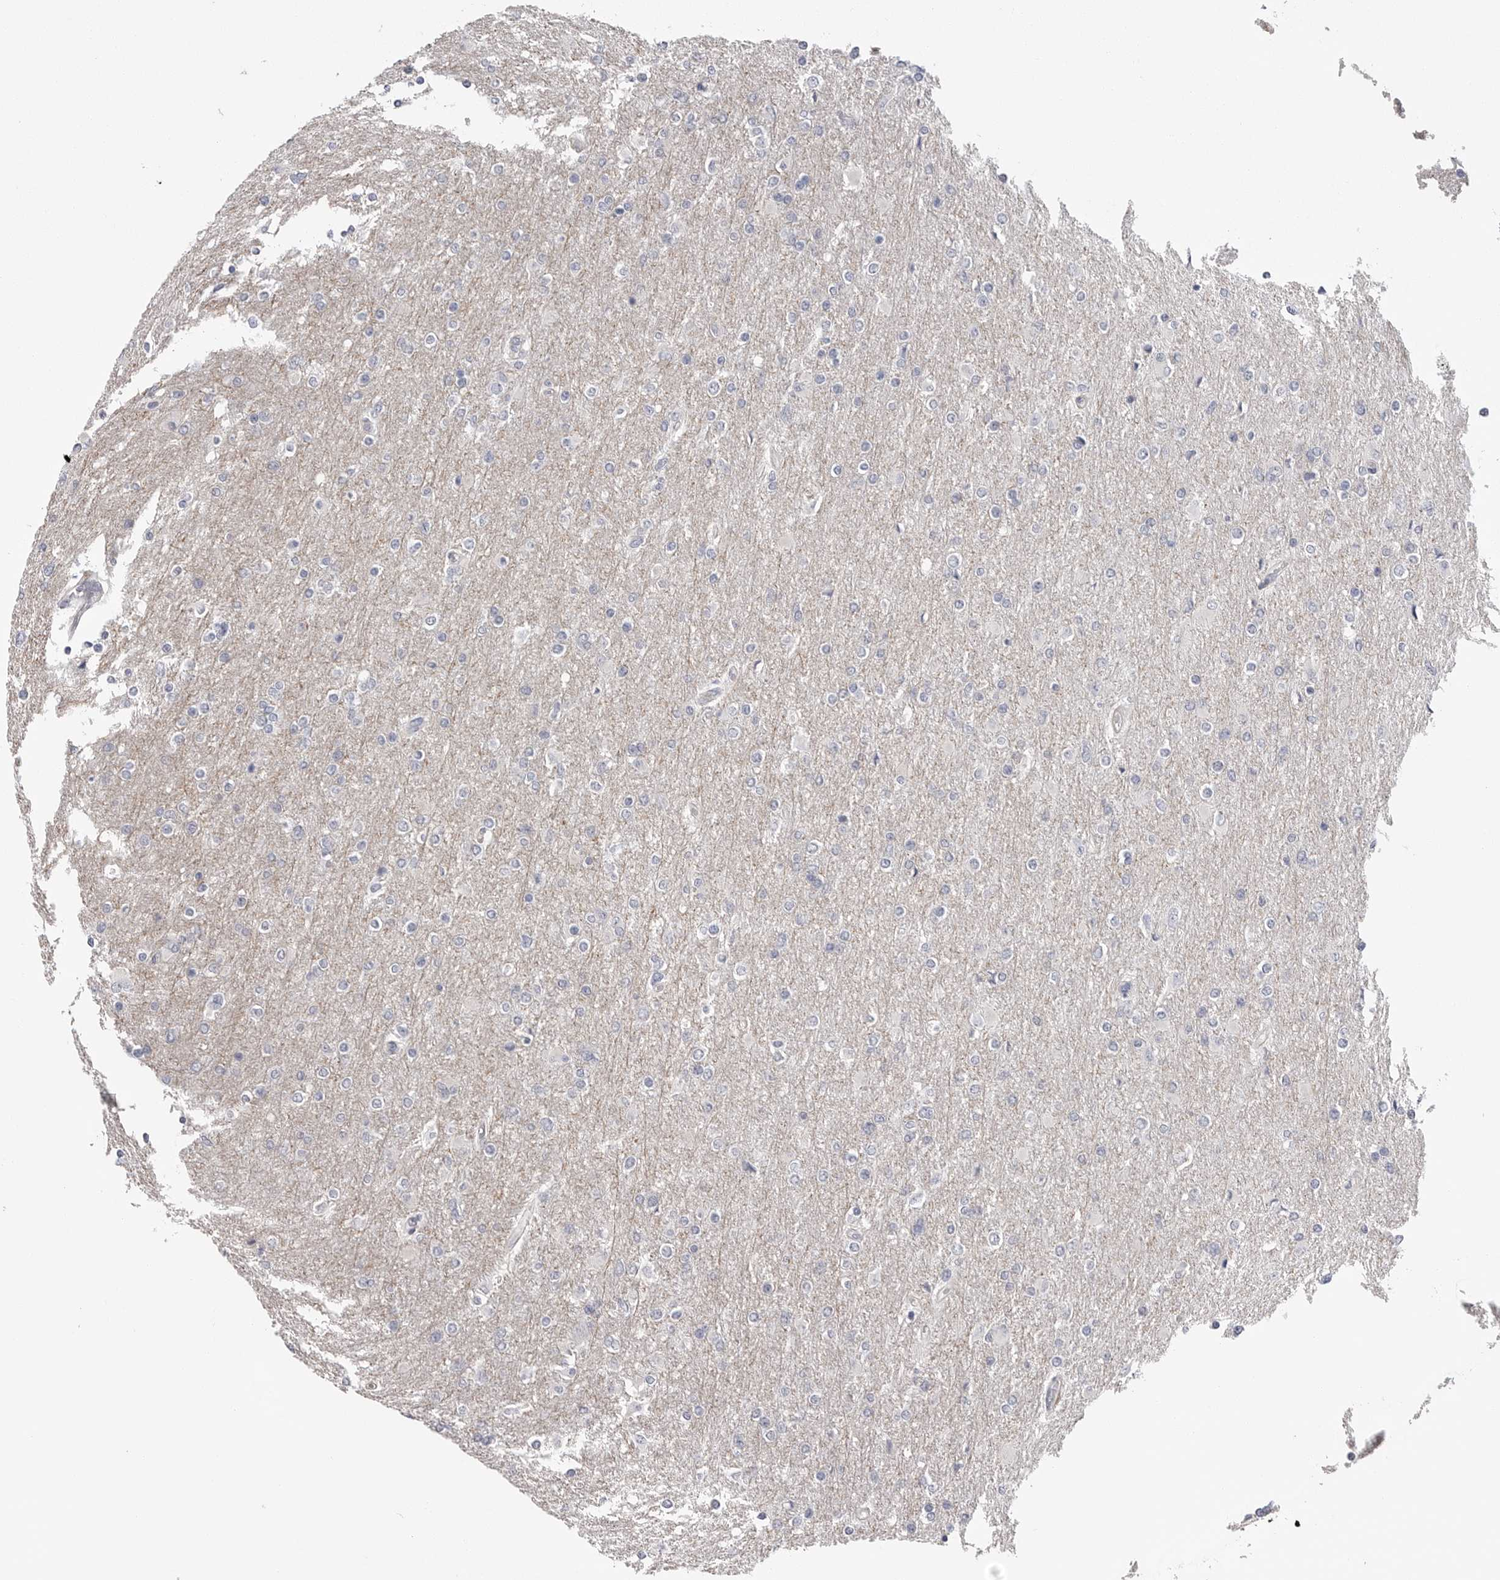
{"staining": {"intensity": "negative", "quantity": "none", "location": "none"}, "tissue": "glioma", "cell_type": "Tumor cells", "image_type": "cancer", "snomed": [{"axis": "morphology", "description": "Glioma, malignant, High grade"}, {"axis": "topography", "description": "Cerebral cortex"}], "caption": "The immunohistochemistry (IHC) micrograph has no significant positivity in tumor cells of malignant glioma (high-grade) tissue.", "gene": "AKAP12", "patient": {"sex": "female", "age": 36}}